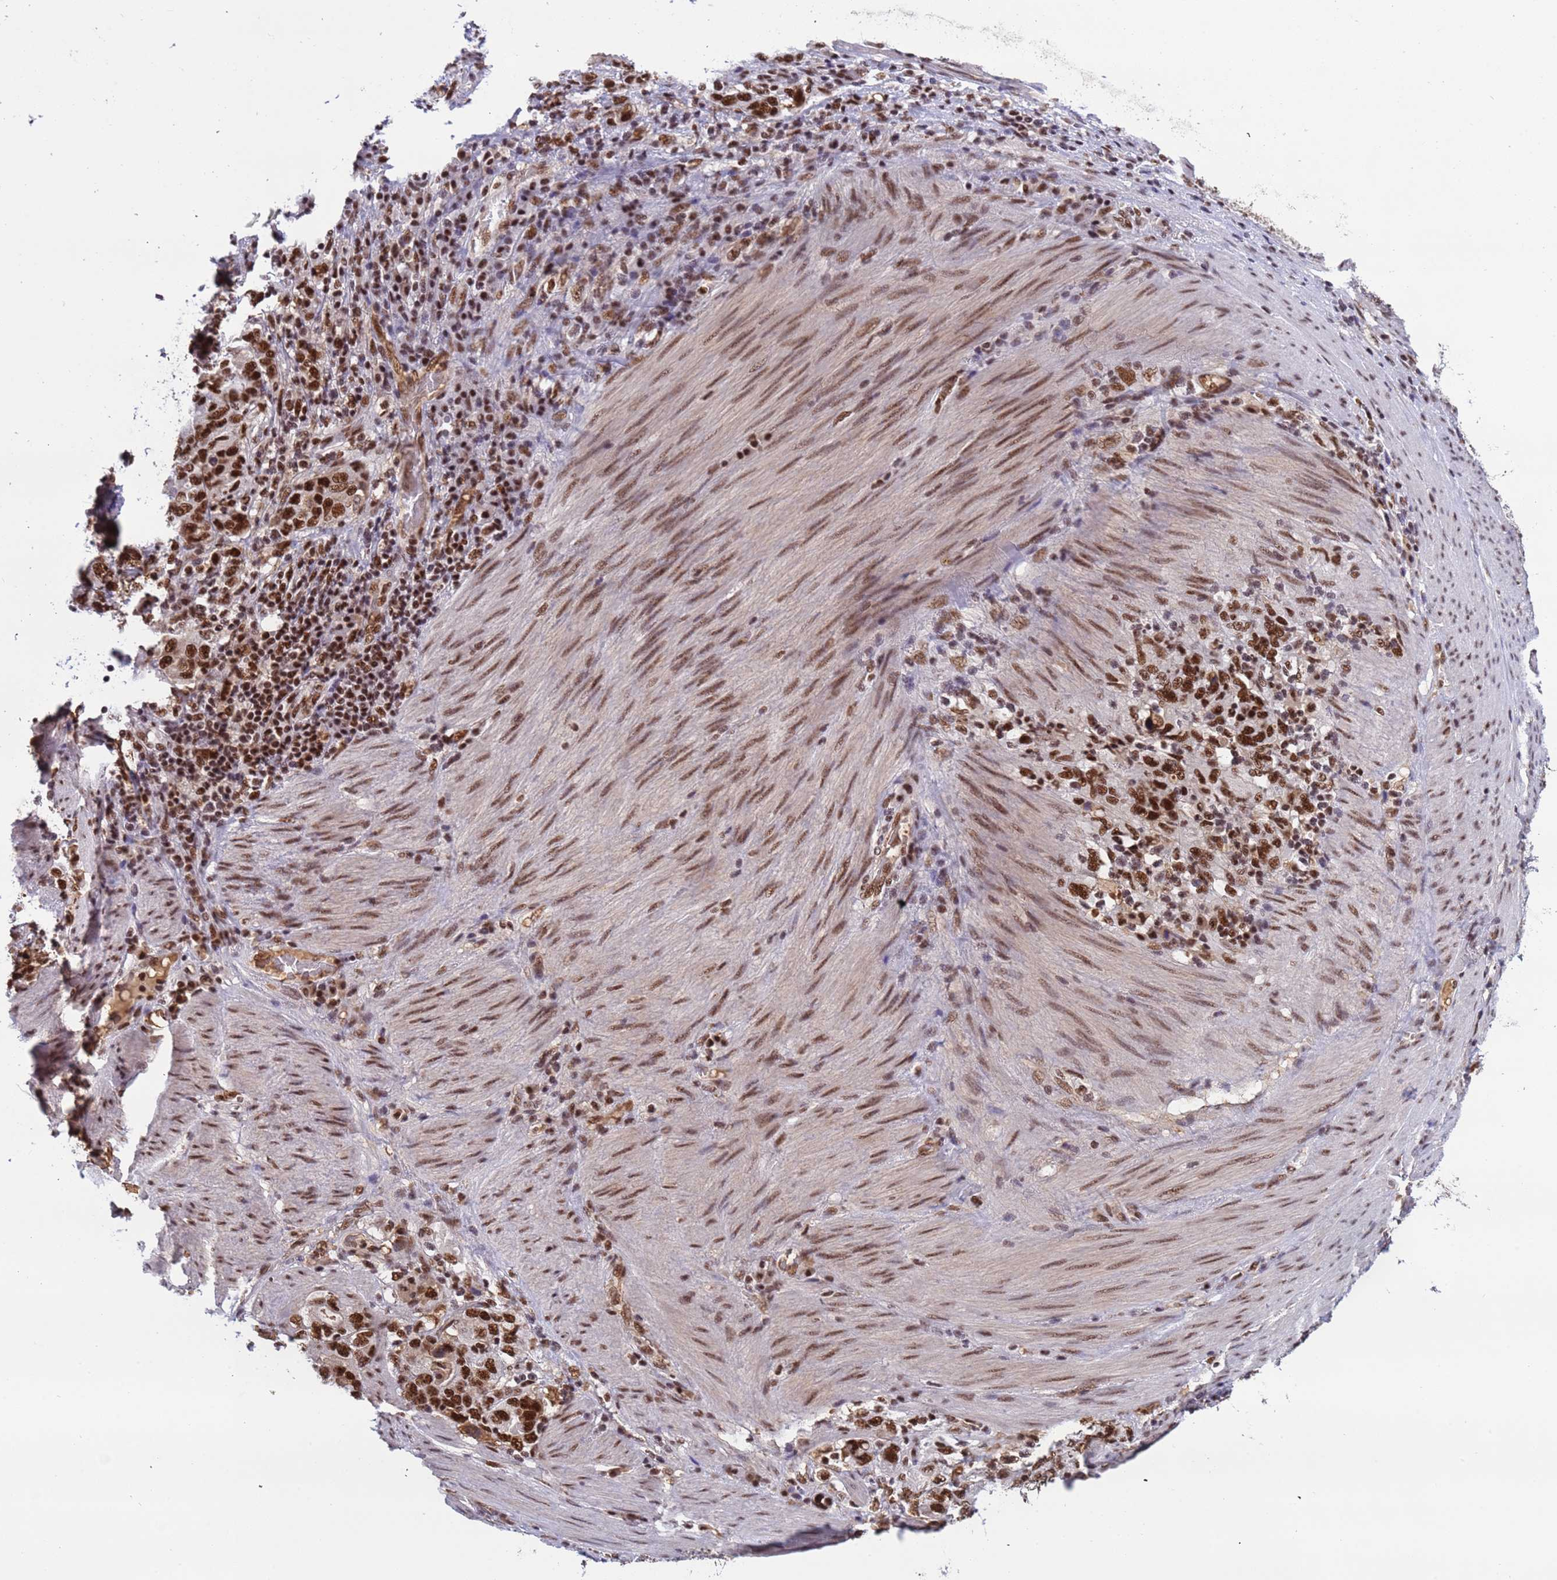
{"staining": {"intensity": "strong", "quantity": ">75%", "location": "nuclear"}, "tissue": "stomach cancer", "cell_type": "Tumor cells", "image_type": "cancer", "snomed": [{"axis": "morphology", "description": "Adenocarcinoma, NOS"}, {"axis": "topography", "description": "Stomach, upper"}, {"axis": "topography", "description": "Stomach"}], "caption": "Protein analysis of stomach adenocarcinoma tissue shows strong nuclear positivity in approximately >75% of tumor cells.", "gene": "SRRT", "patient": {"sex": "male", "age": 62}}